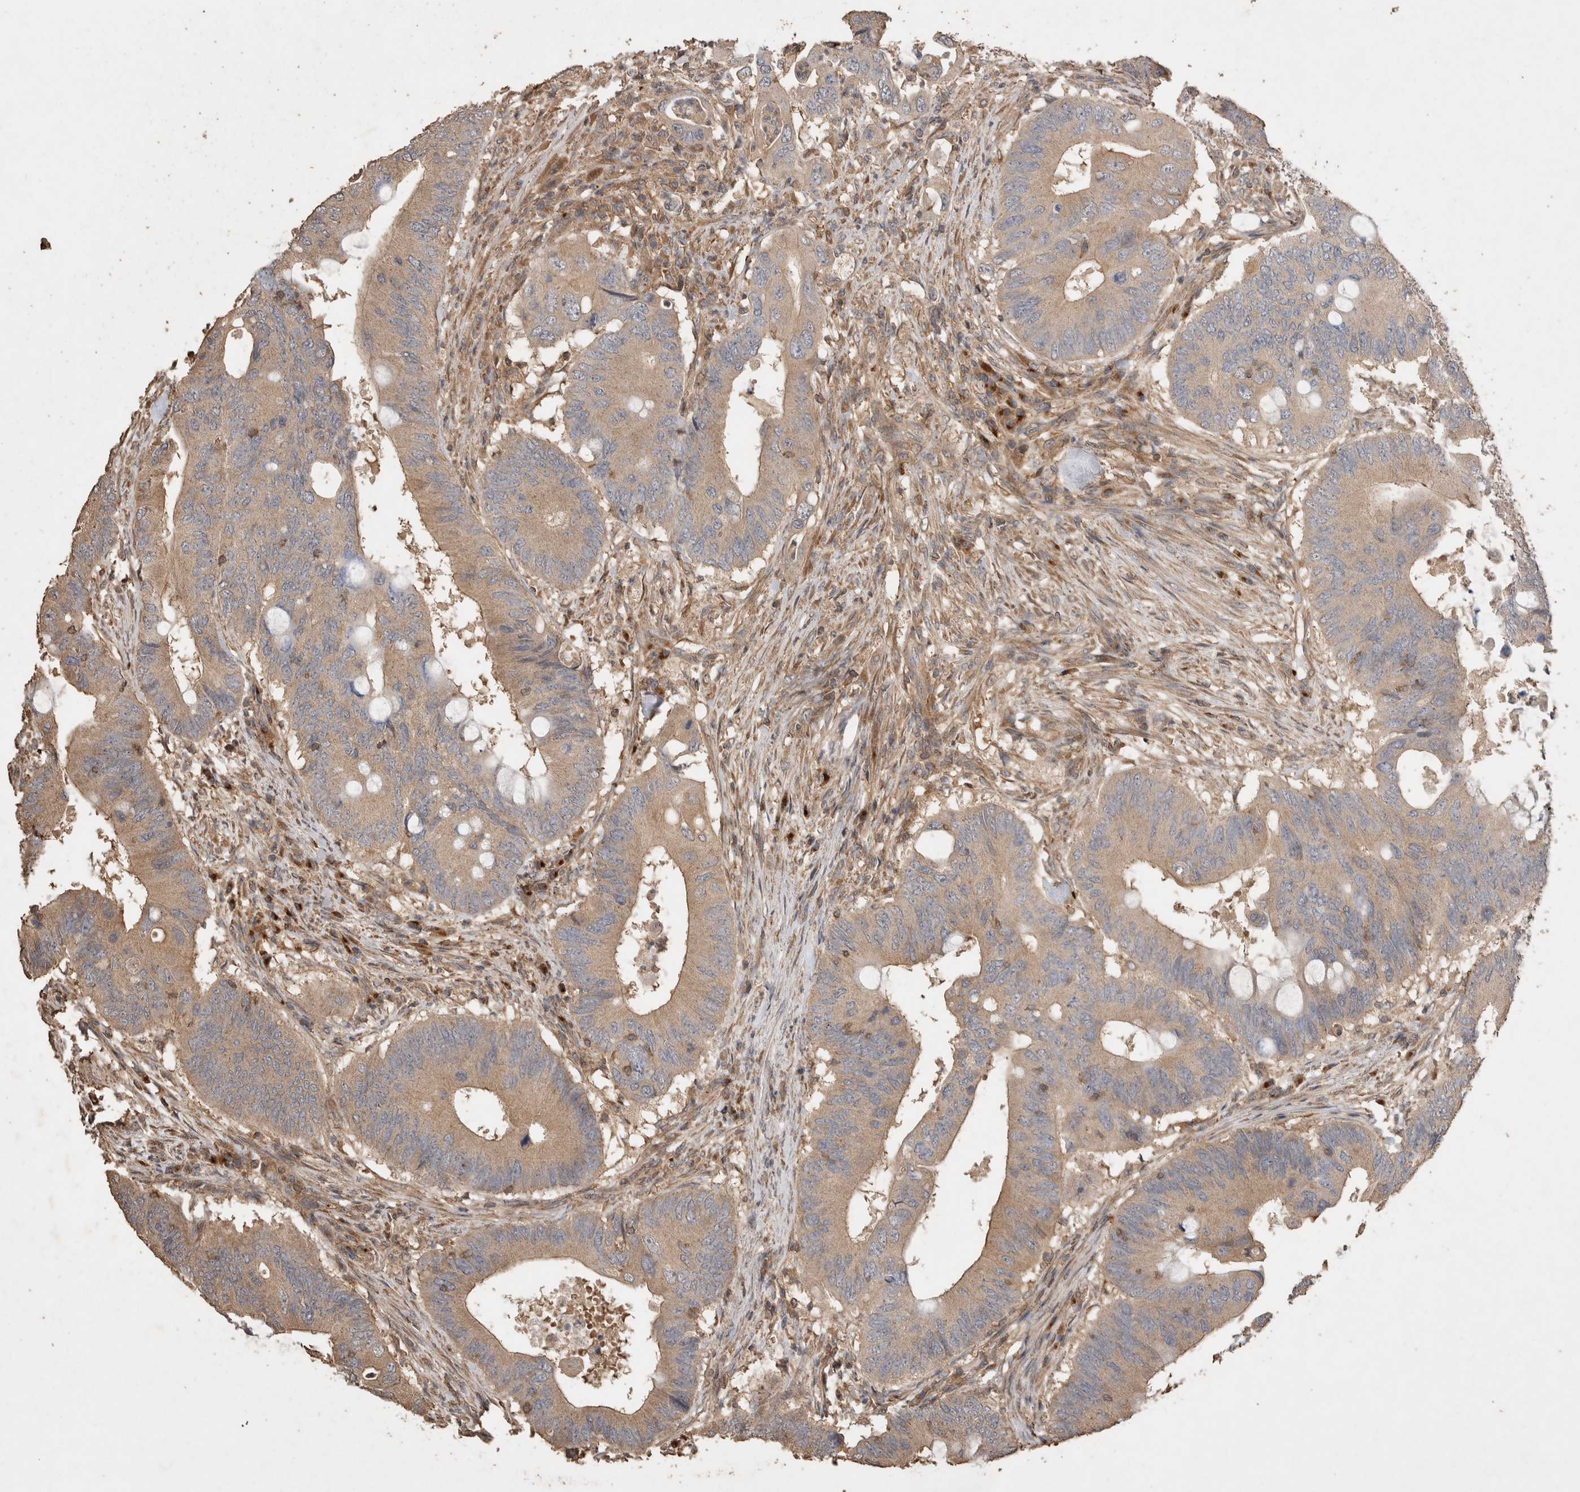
{"staining": {"intensity": "weak", "quantity": ">75%", "location": "cytoplasmic/membranous"}, "tissue": "colorectal cancer", "cell_type": "Tumor cells", "image_type": "cancer", "snomed": [{"axis": "morphology", "description": "Adenocarcinoma, NOS"}, {"axis": "topography", "description": "Colon"}], "caption": "Immunohistochemical staining of human colorectal cancer (adenocarcinoma) shows low levels of weak cytoplasmic/membranous expression in approximately >75% of tumor cells. Immunohistochemistry stains the protein of interest in brown and the nuclei are stained blue.", "gene": "SNX31", "patient": {"sex": "male", "age": 71}}